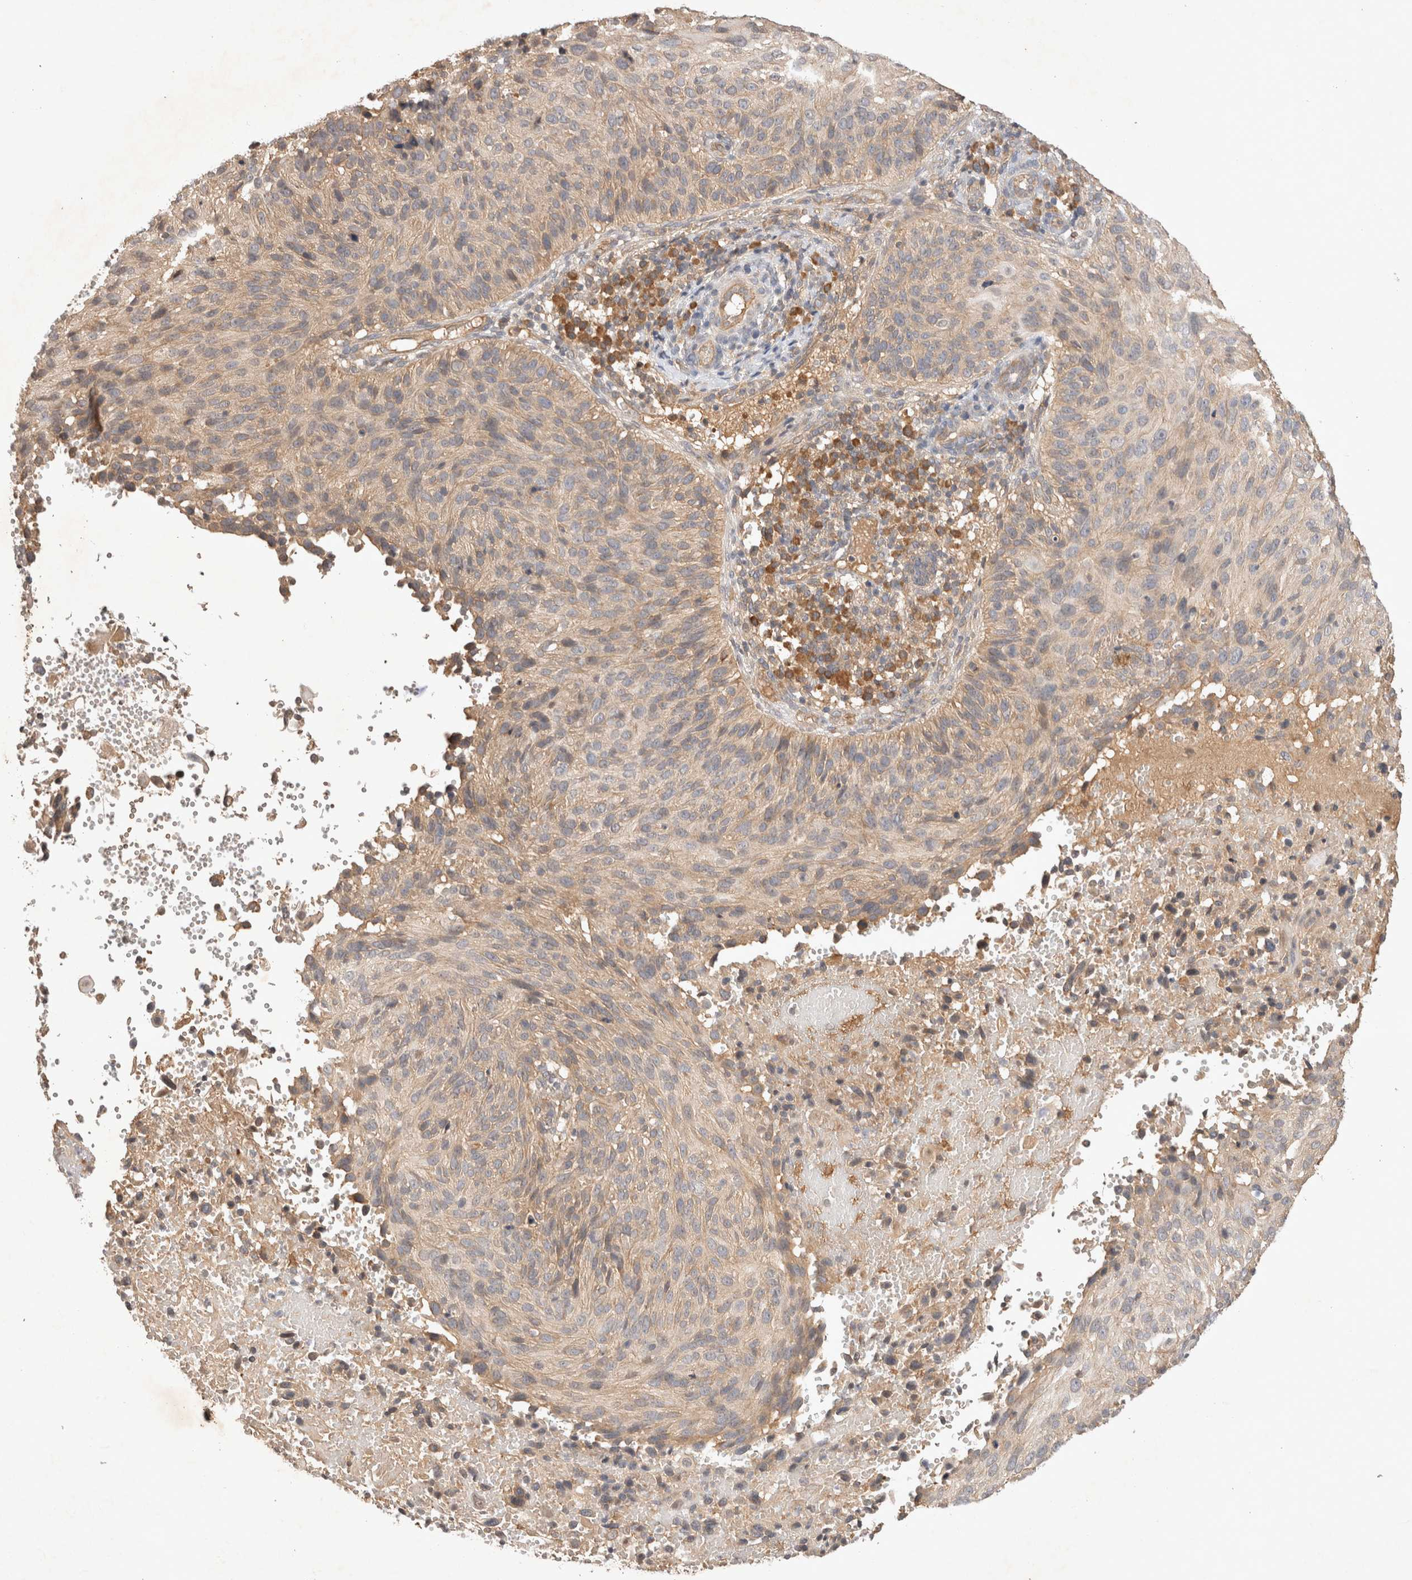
{"staining": {"intensity": "weak", "quantity": "25%-75%", "location": "cytoplasmic/membranous"}, "tissue": "cervical cancer", "cell_type": "Tumor cells", "image_type": "cancer", "snomed": [{"axis": "morphology", "description": "Squamous cell carcinoma, NOS"}, {"axis": "topography", "description": "Cervix"}], "caption": "Human cervical cancer (squamous cell carcinoma) stained with a protein marker demonstrates weak staining in tumor cells.", "gene": "YES1", "patient": {"sex": "female", "age": 74}}